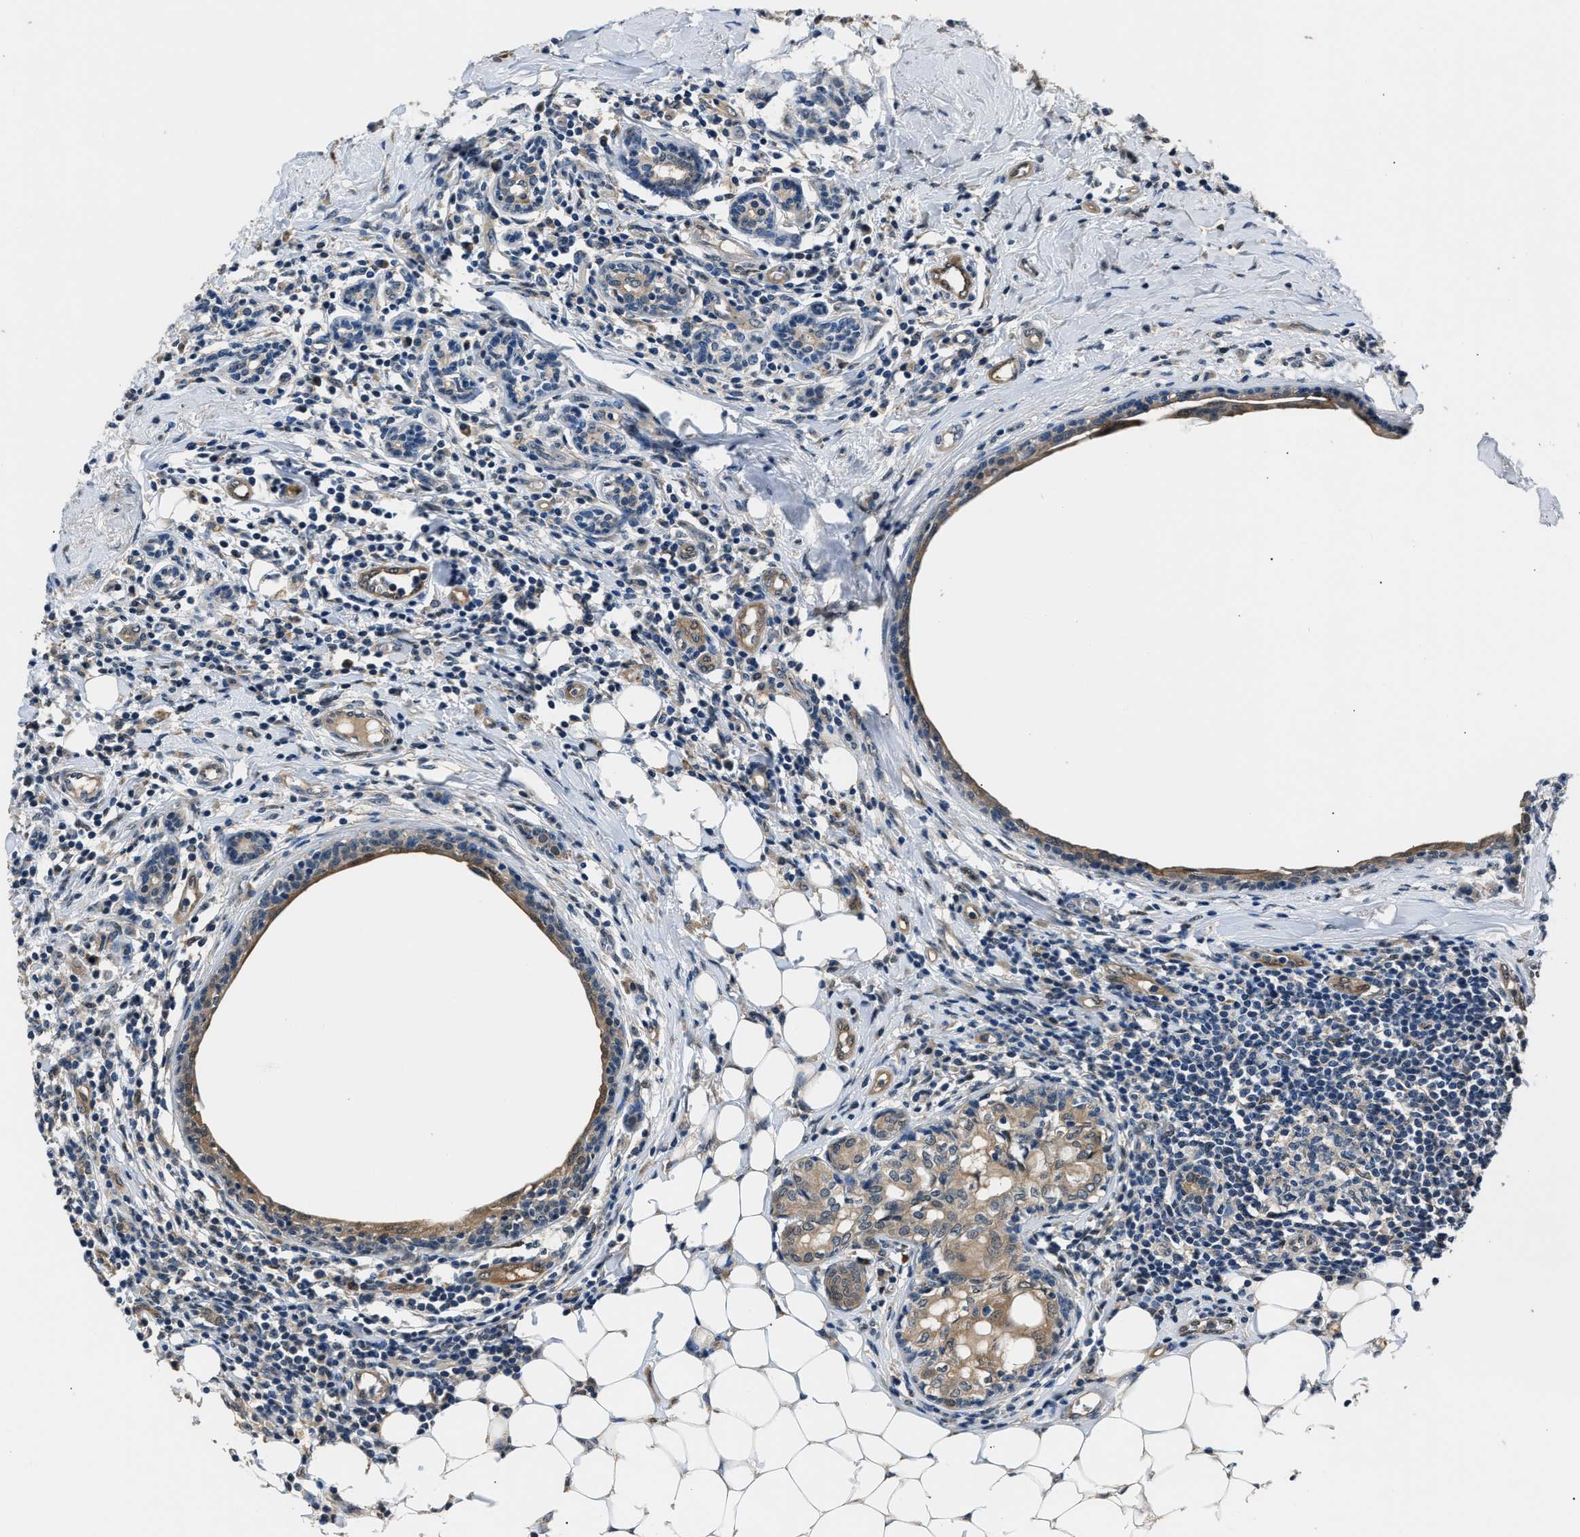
{"staining": {"intensity": "weak", "quantity": ">75%", "location": "cytoplasmic/membranous"}, "tissue": "breast cancer", "cell_type": "Tumor cells", "image_type": "cancer", "snomed": [{"axis": "morphology", "description": "Duct carcinoma"}, {"axis": "topography", "description": "Breast"}], "caption": "Immunohistochemical staining of human breast intraductal carcinoma shows weak cytoplasmic/membranous protein staining in approximately >75% of tumor cells.", "gene": "TP53I3", "patient": {"sex": "female", "age": 40}}